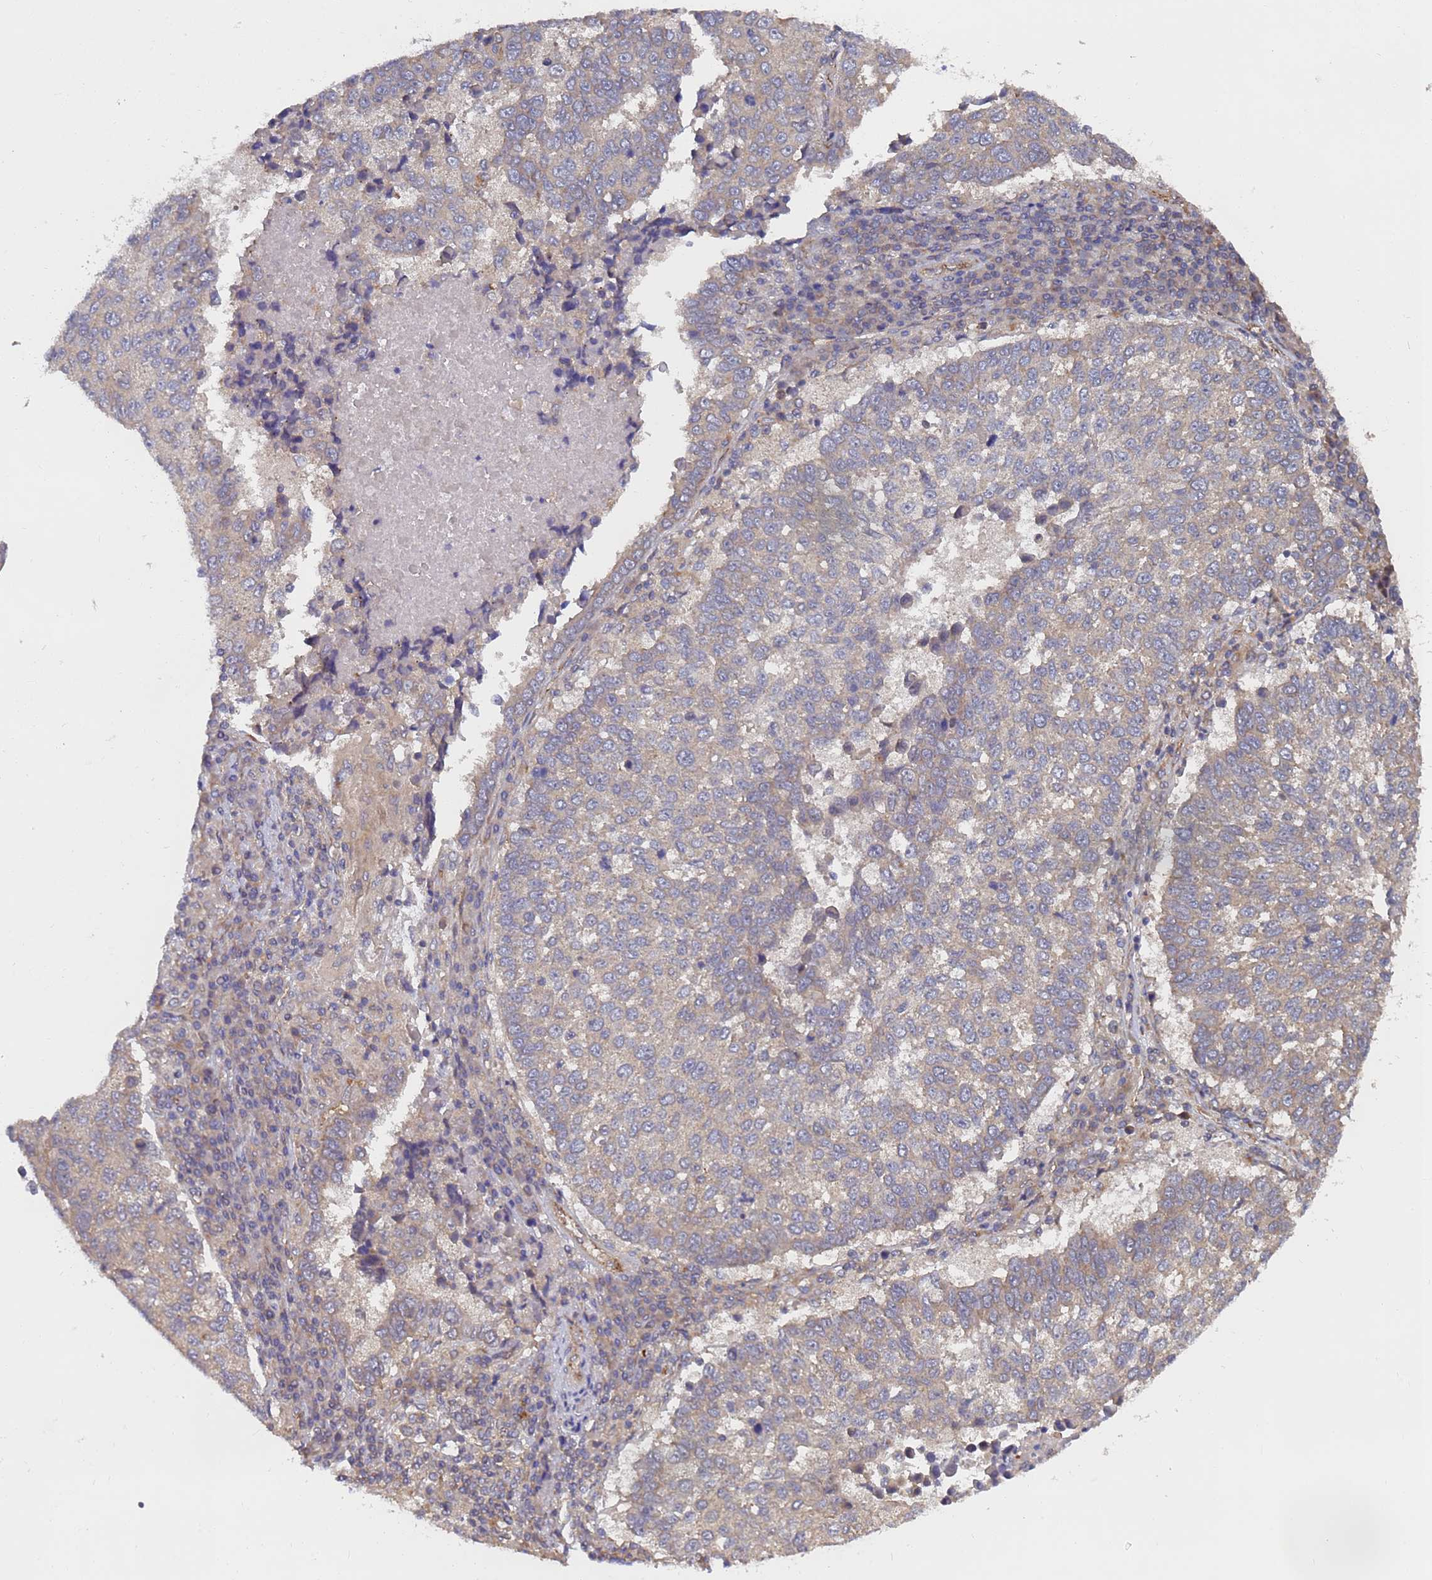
{"staining": {"intensity": "weak", "quantity": "25%-75%", "location": "cytoplasmic/membranous"}, "tissue": "lung cancer", "cell_type": "Tumor cells", "image_type": "cancer", "snomed": [{"axis": "morphology", "description": "Squamous cell carcinoma, NOS"}, {"axis": "topography", "description": "Lung"}], "caption": "IHC image of neoplastic tissue: squamous cell carcinoma (lung) stained using immunohistochemistry (IHC) exhibits low levels of weak protein expression localized specifically in the cytoplasmic/membranous of tumor cells, appearing as a cytoplasmic/membranous brown color.", "gene": "ALS2CL", "patient": {"sex": "male", "age": 73}}